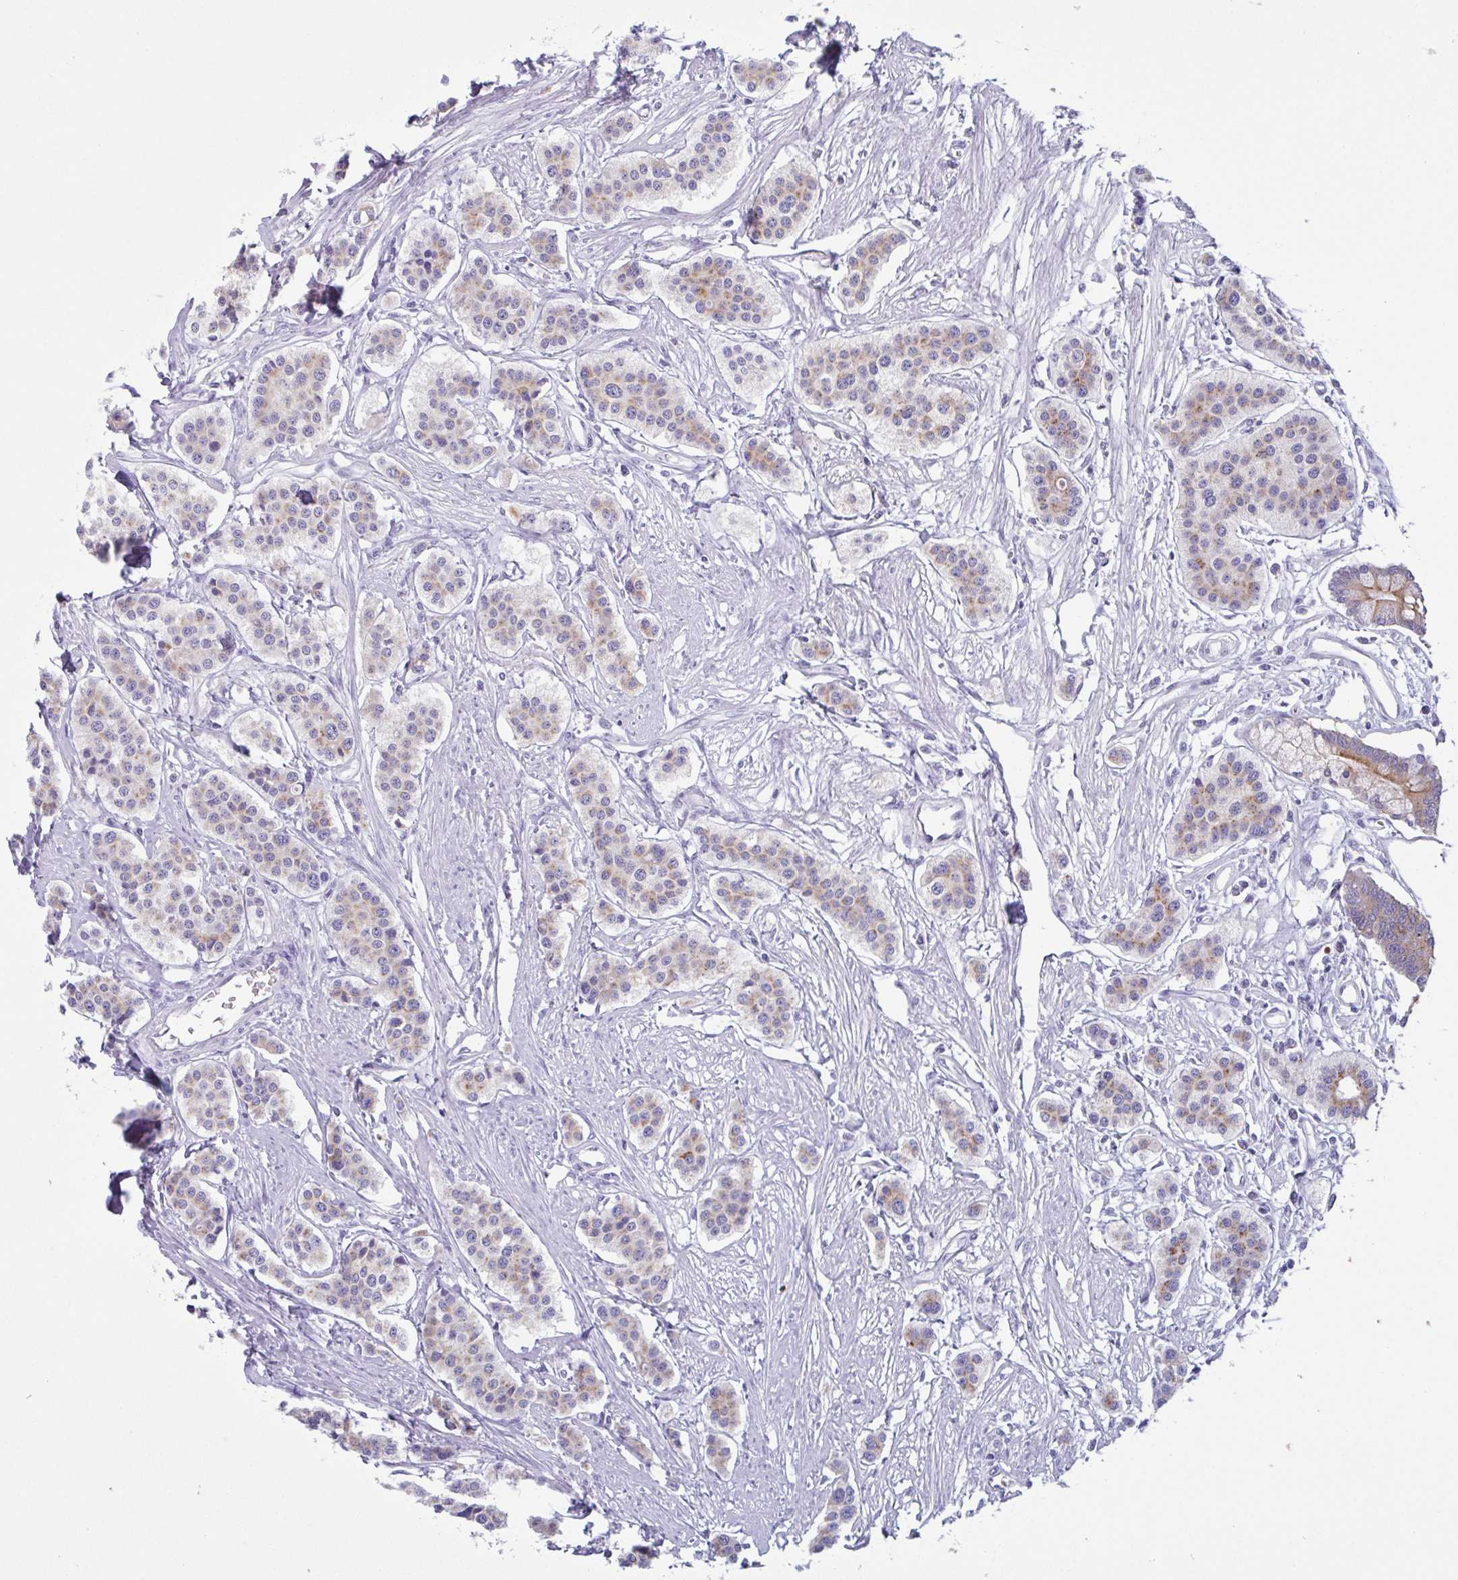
{"staining": {"intensity": "weak", "quantity": ">75%", "location": "cytoplasmic/membranous"}, "tissue": "carcinoid", "cell_type": "Tumor cells", "image_type": "cancer", "snomed": [{"axis": "morphology", "description": "Carcinoid, malignant, NOS"}, {"axis": "topography", "description": "Small intestine"}], "caption": "Weak cytoplasmic/membranous expression is seen in about >75% of tumor cells in carcinoid.", "gene": "DTWD2", "patient": {"sex": "male", "age": 60}}